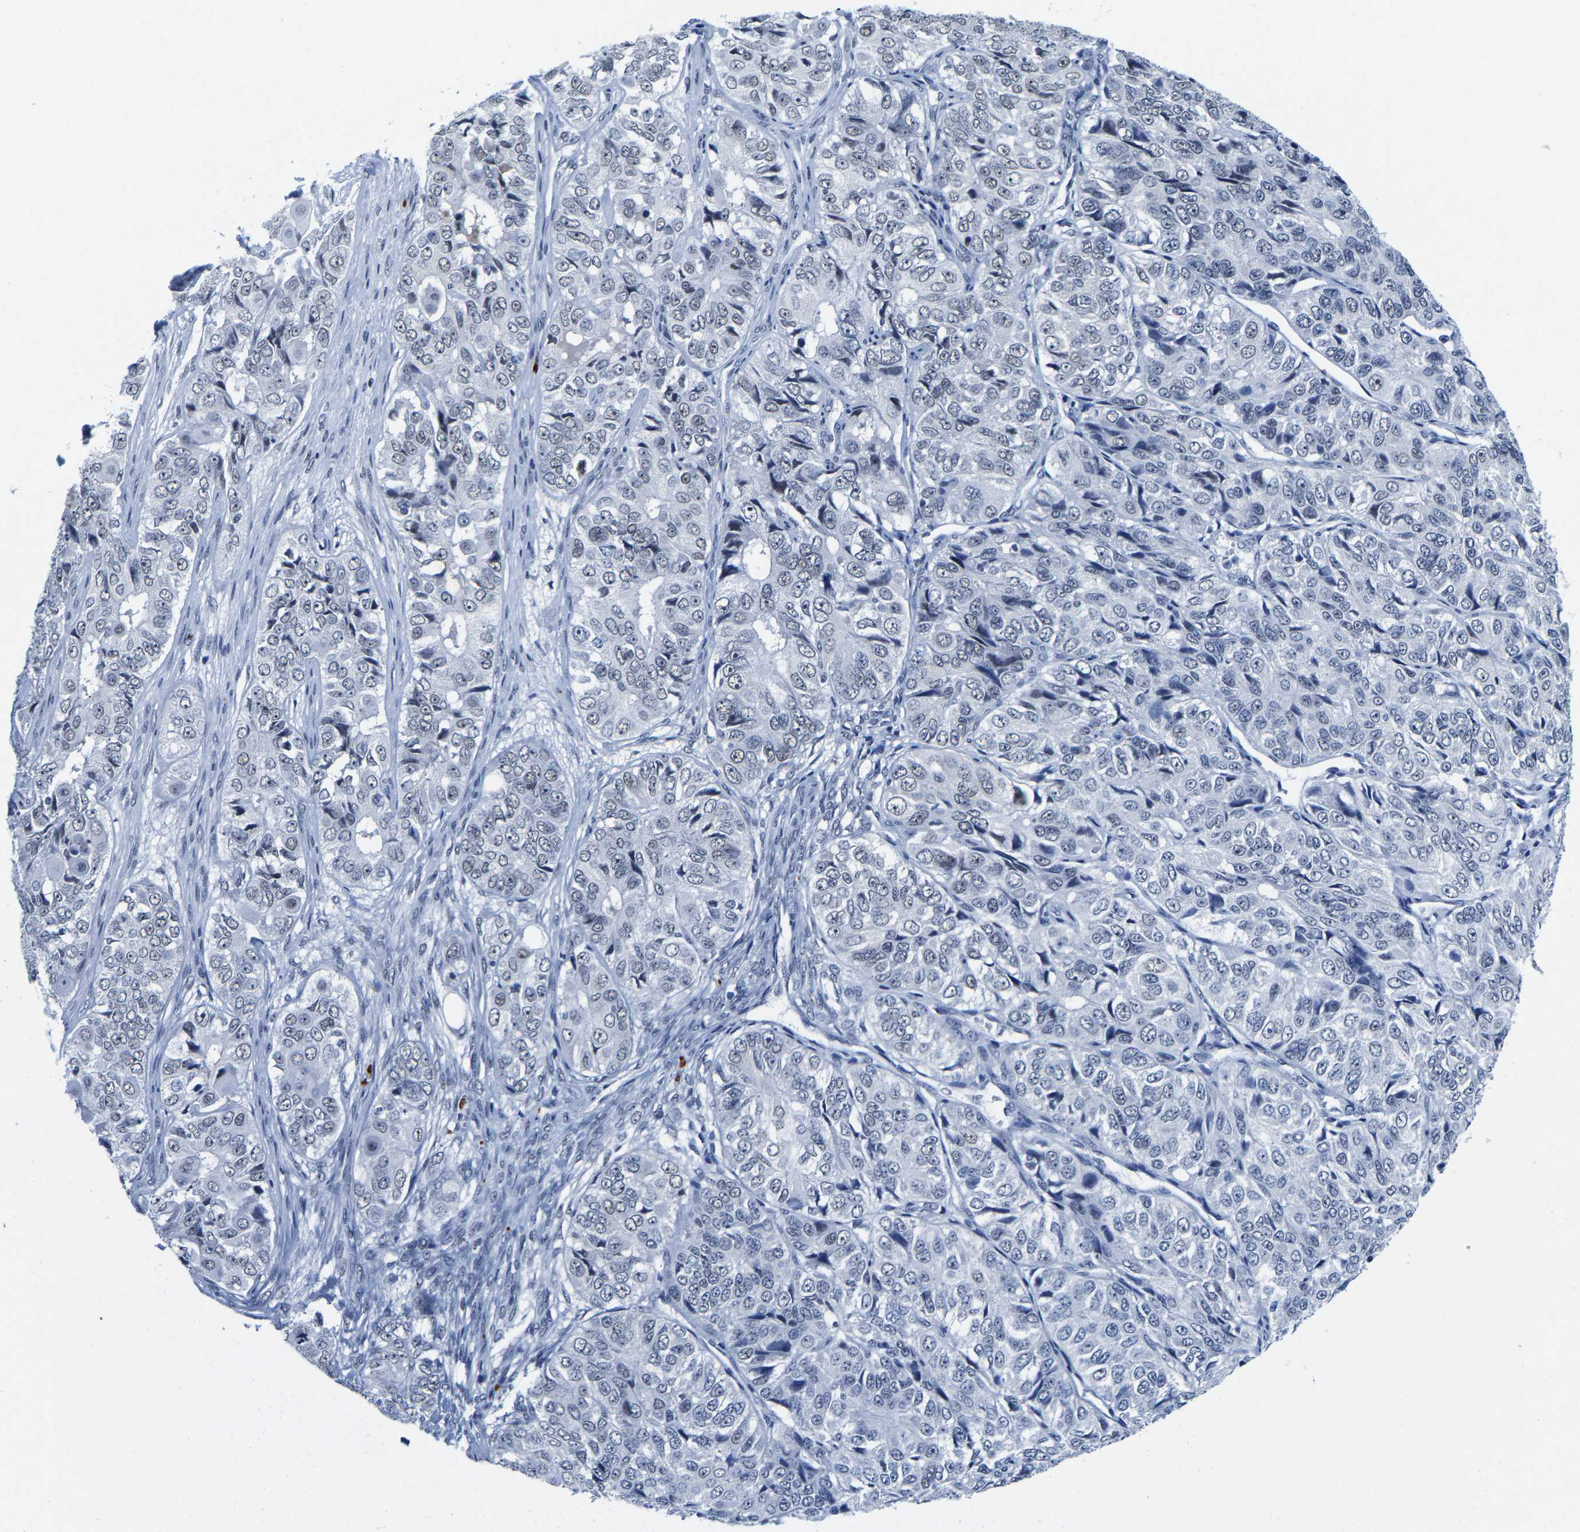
{"staining": {"intensity": "negative", "quantity": "none", "location": "none"}, "tissue": "ovarian cancer", "cell_type": "Tumor cells", "image_type": "cancer", "snomed": [{"axis": "morphology", "description": "Carcinoma, endometroid"}, {"axis": "topography", "description": "Ovary"}], "caption": "DAB (3,3'-diaminobenzidine) immunohistochemical staining of human endometroid carcinoma (ovarian) reveals no significant expression in tumor cells.", "gene": "SETD1B", "patient": {"sex": "female", "age": 51}}